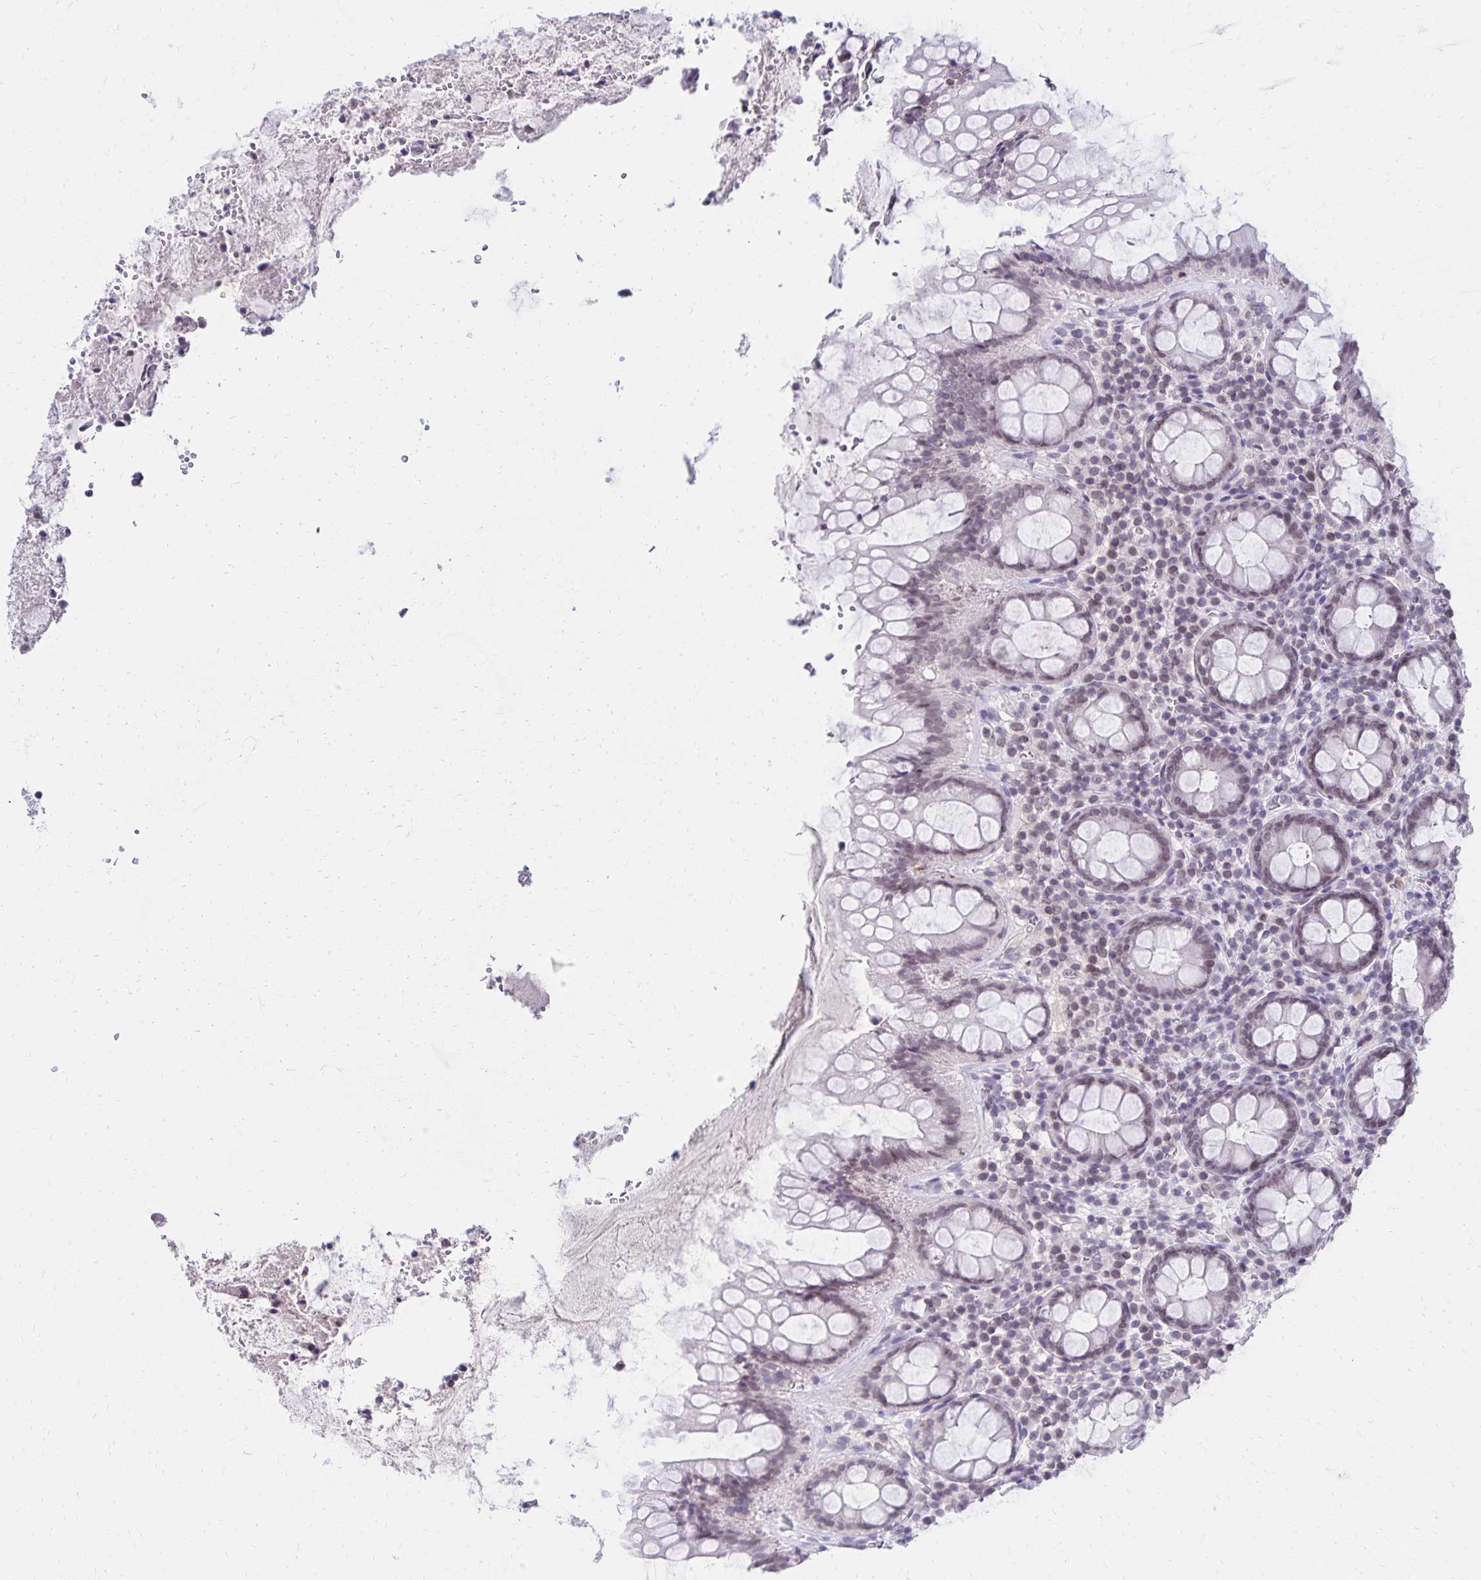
{"staining": {"intensity": "weak", "quantity": "<25%", "location": "nuclear"}, "tissue": "rectum", "cell_type": "Glandular cells", "image_type": "normal", "snomed": [{"axis": "morphology", "description": "Normal tissue, NOS"}, {"axis": "topography", "description": "Rectum"}], "caption": "Immunohistochemical staining of normal human rectum exhibits no significant positivity in glandular cells. Nuclei are stained in blue.", "gene": "FAM166C", "patient": {"sex": "female", "age": 69}}